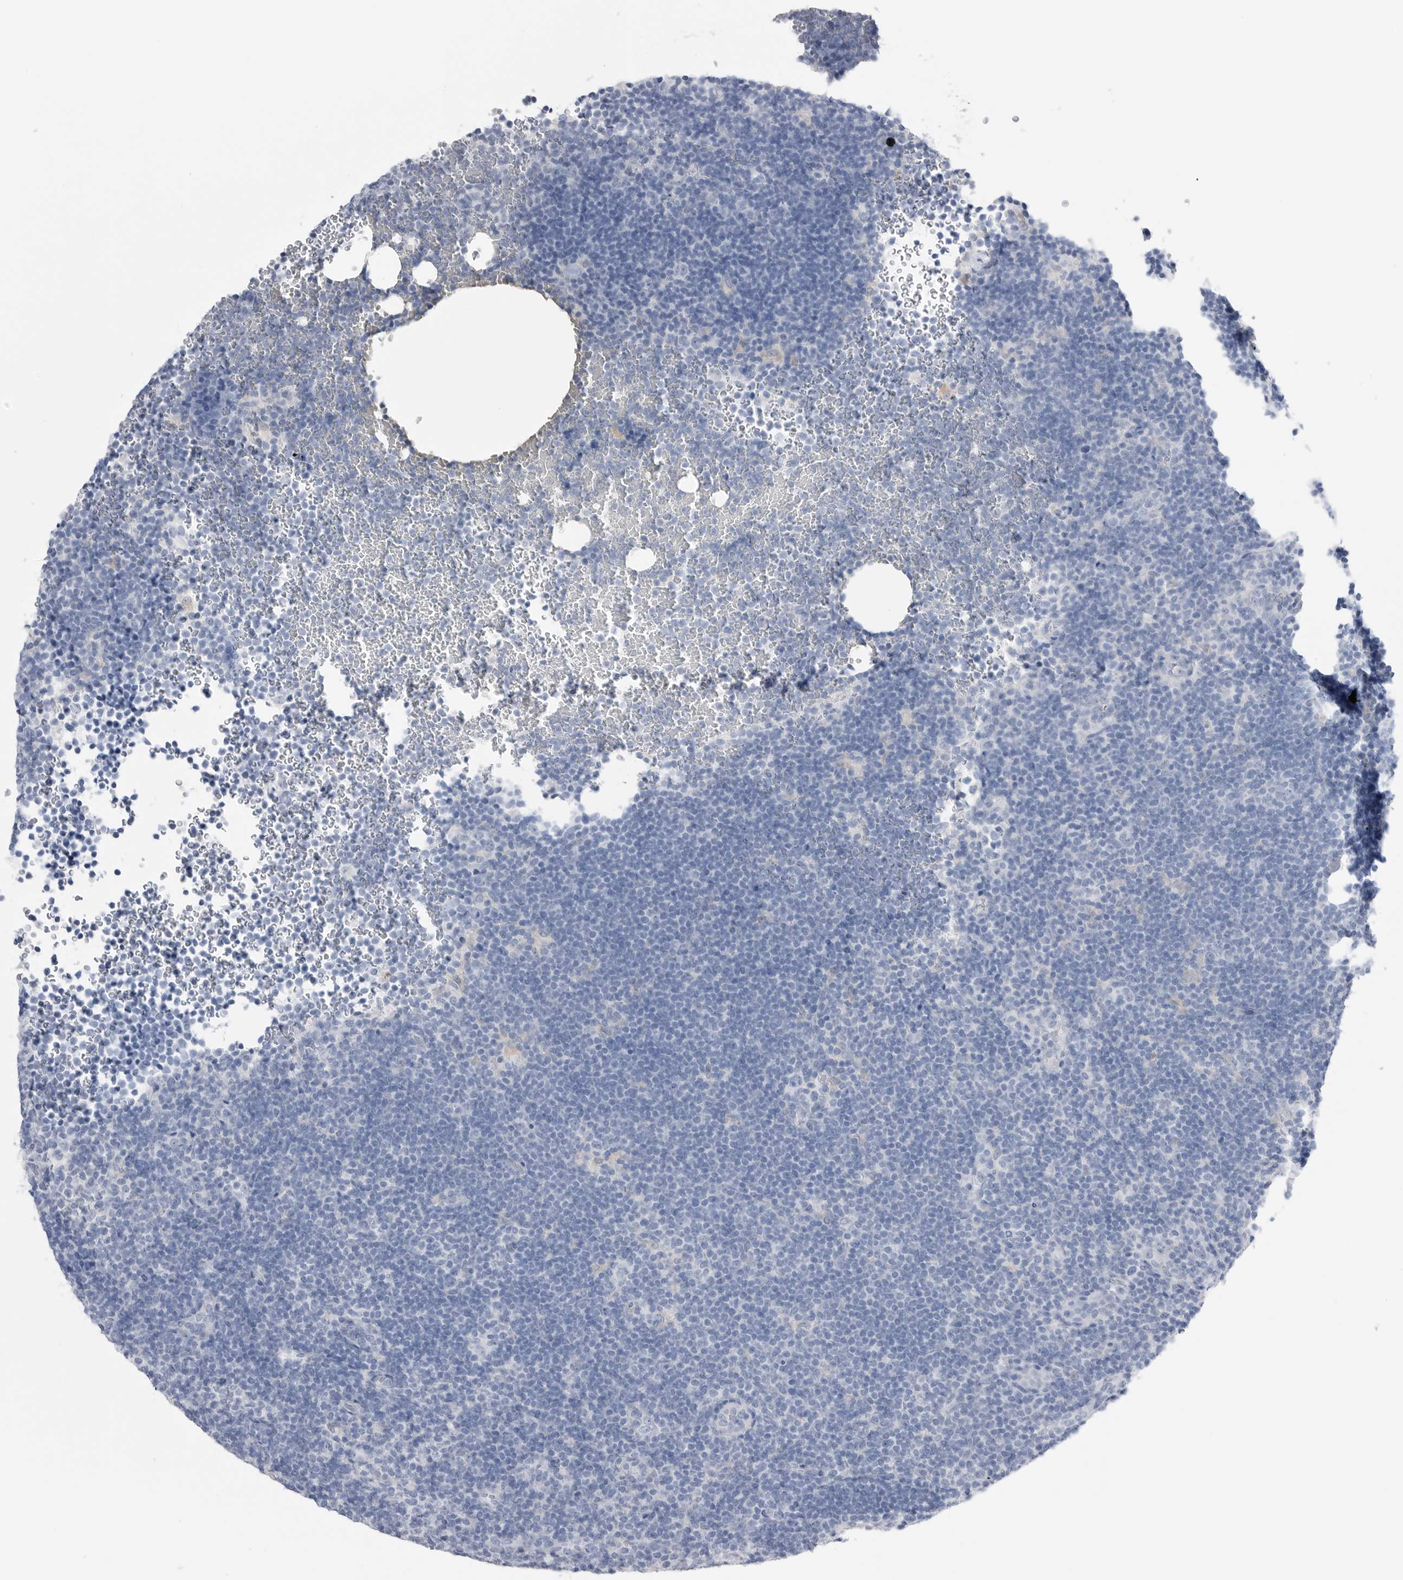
{"staining": {"intensity": "negative", "quantity": "none", "location": "none"}, "tissue": "lymphoma", "cell_type": "Tumor cells", "image_type": "cancer", "snomed": [{"axis": "morphology", "description": "Hodgkin's disease, NOS"}, {"axis": "topography", "description": "Lymph node"}], "caption": "Immunohistochemical staining of Hodgkin's disease demonstrates no significant staining in tumor cells.", "gene": "ABHD12", "patient": {"sex": "female", "age": 57}}